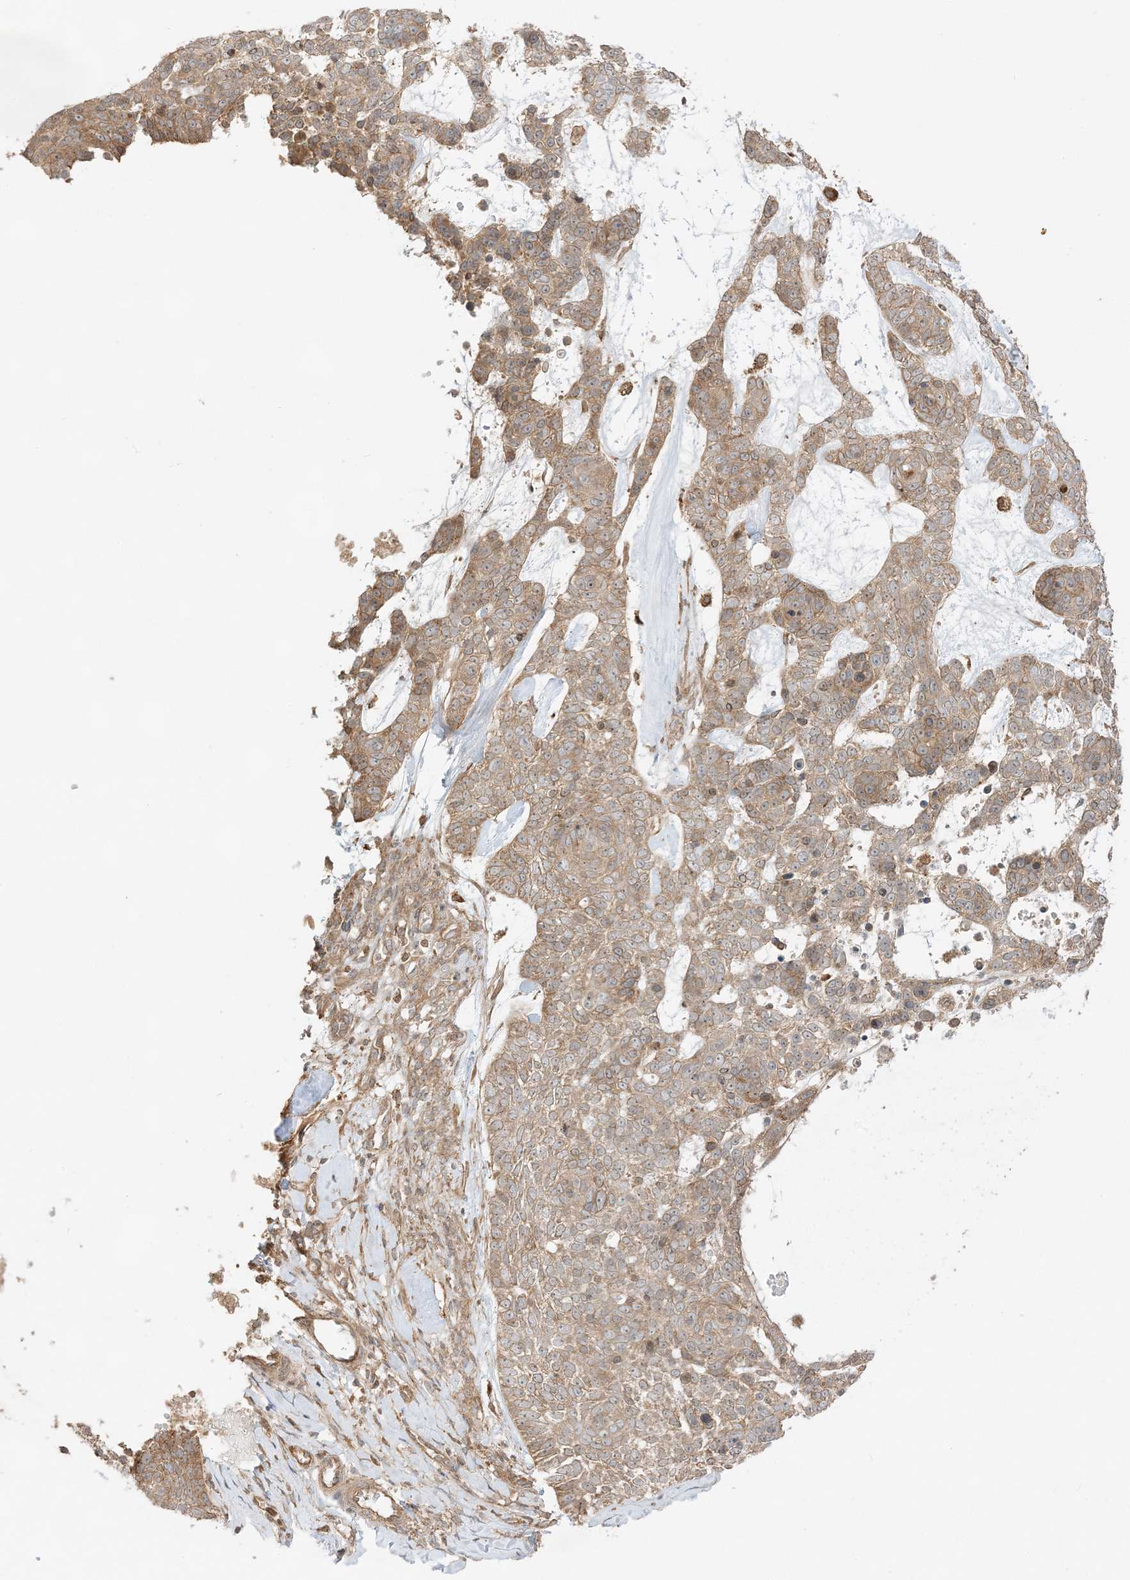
{"staining": {"intensity": "moderate", "quantity": ">75%", "location": "cytoplasmic/membranous"}, "tissue": "skin cancer", "cell_type": "Tumor cells", "image_type": "cancer", "snomed": [{"axis": "morphology", "description": "Basal cell carcinoma"}, {"axis": "topography", "description": "Skin"}], "caption": "A high-resolution image shows immunohistochemistry staining of skin cancer, which exhibits moderate cytoplasmic/membranous positivity in approximately >75% of tumor cells.", "gene": "SCARF2", "patient": {"sex": "female", "age": 81}}